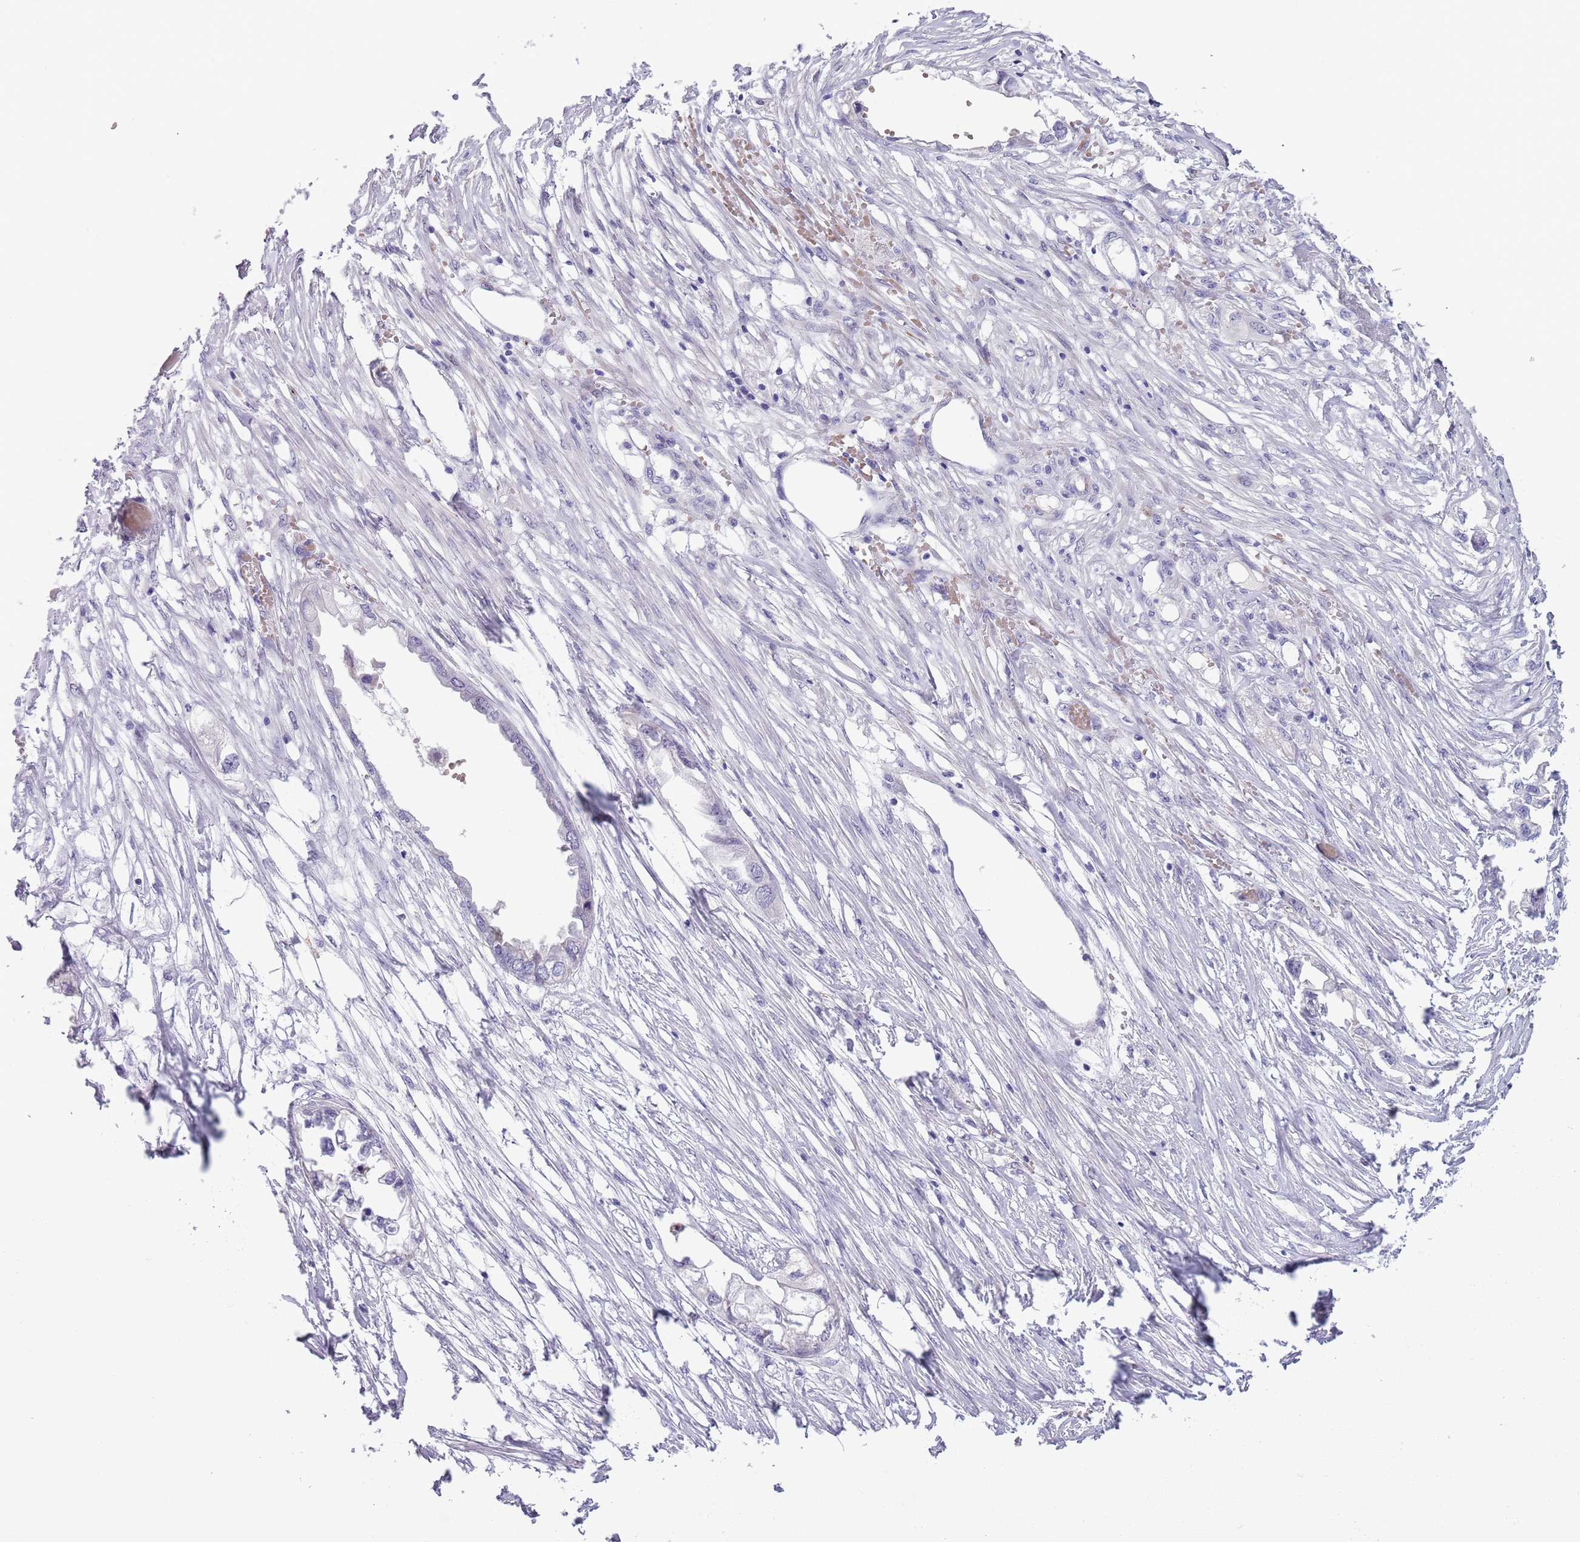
{"staining": {"intensity": "negative", "quantity": "none", "location": "none"}, "tissue": "endometrial cancer", "cell_type": "Tumor cells", "image_type": "cancer", "snomed": [{"axis": "morphology", "description": "Adenocarcinoma, NOS"}, {"axis": "morphology", "description": "Adenocarcinoma, metastatic, NOS"}, {"axis": "topography", "description": "Adipose tissue"}, {"axis": "topography", "description": "Endometrium"}], "caption": "Tumor cells show no significant protein positivity in metastatic adenocarcinoma (endometrial). (DAB (3,3'-diaminobenzidine) immunohistochemistry, high magnification).", "gene": "MRPL32", "patient": {"sex": "female", "age": 67}}